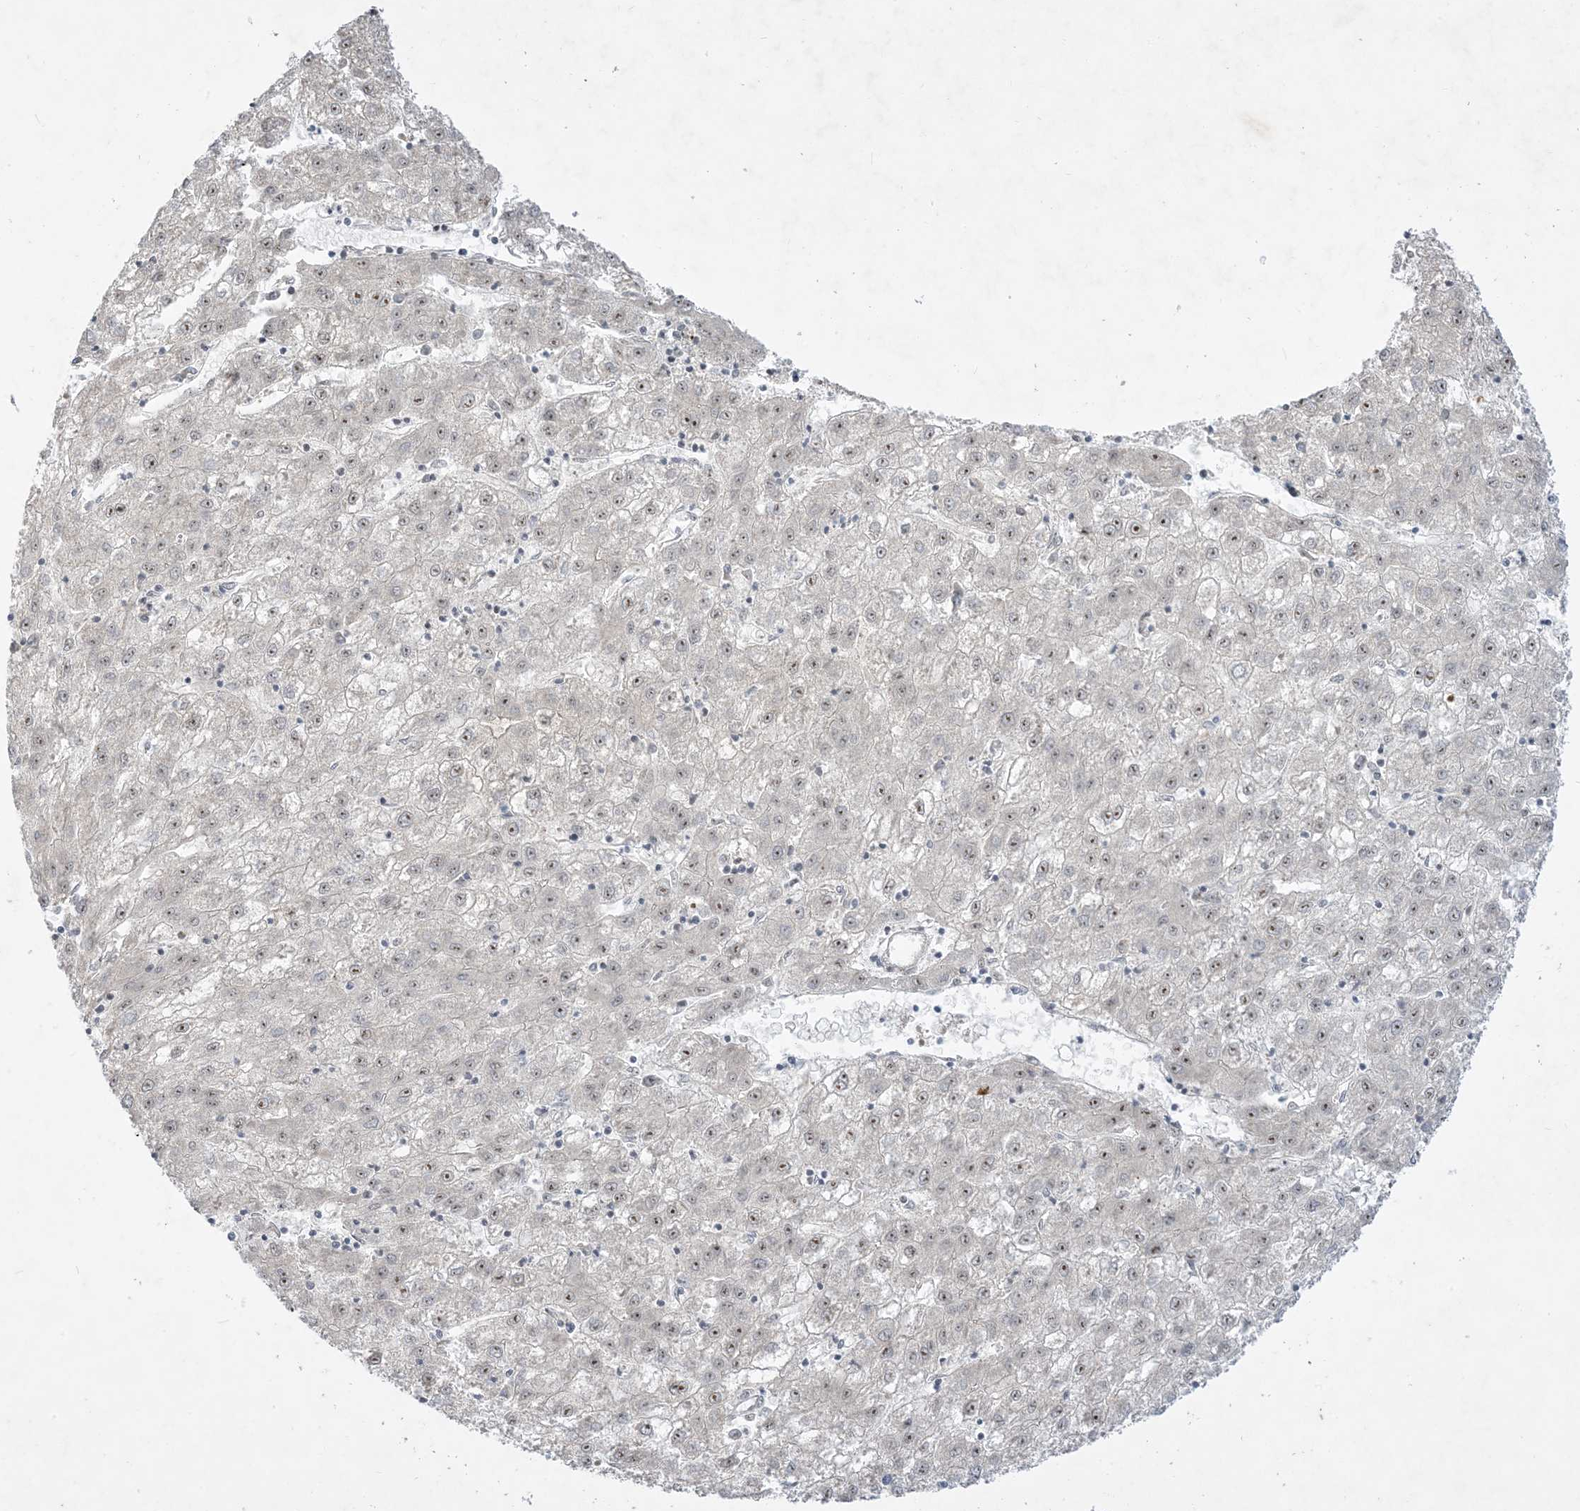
{"staining": {"intensity": "weak", "quantity": "25%-75%", "location": "nuclear"}, "tissue": "liver cancer", "cell_type": "Tumor cells", "image_type": "cancer", "snomed": [{"axis": "morphology", "description": "Carcinoma, Hepatocellular, NOS"}, {"axis": "topography", "description": "Liver"}], "caption": "Immunohistochemistry (DAB) staining of liver hepatocellular carcinoma displays weak nuclear protein staining in about 25%-75% of tumor cells.", "gene": "SOGA3", "patient": {"sex": "male", "age": 72}}